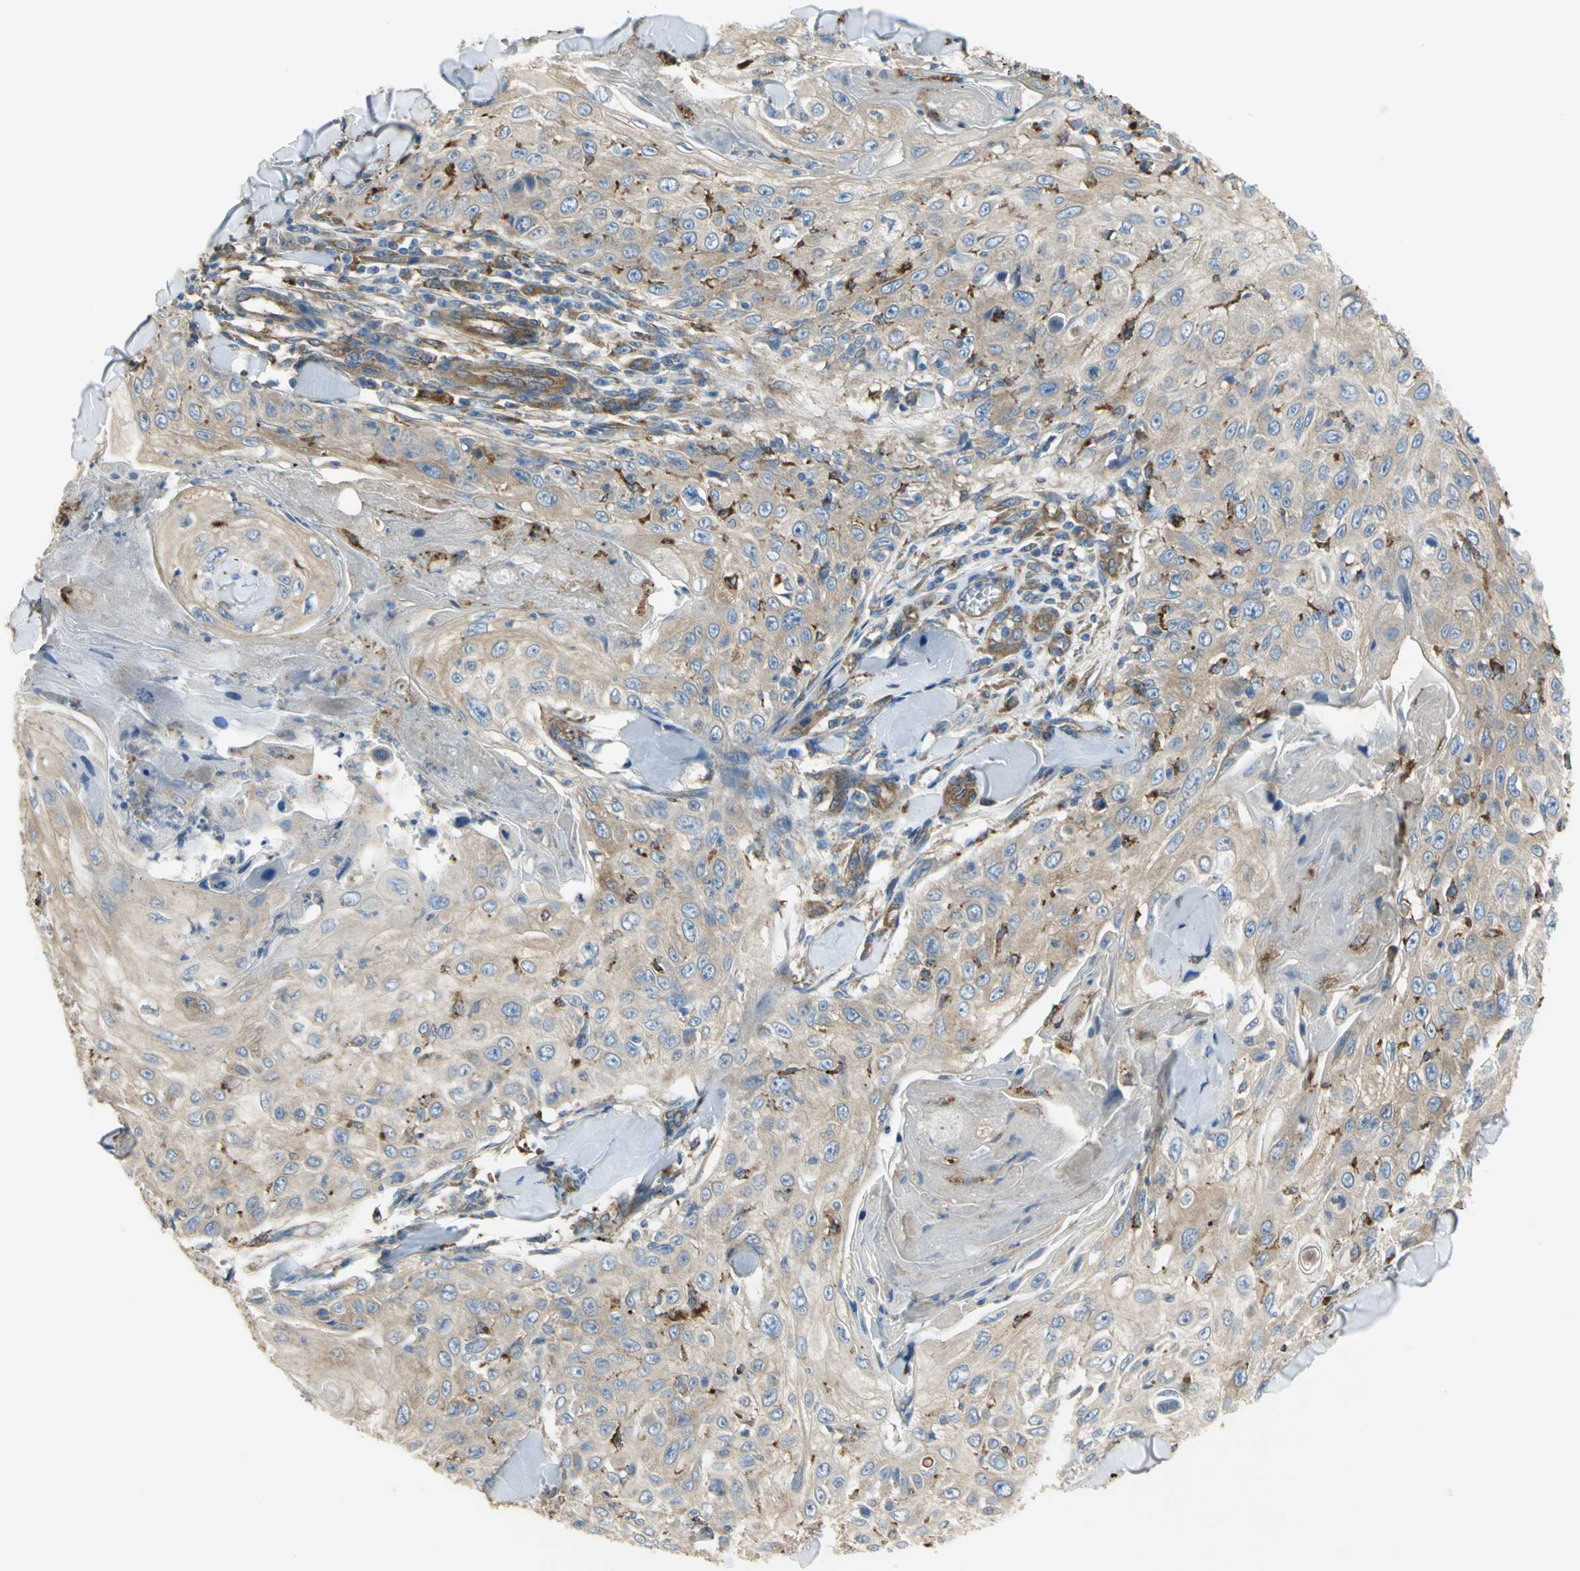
{"staining": {"intensity": "weak", "quantity": "25%-75%", "location": "cytoplasmic/membranous"}, "tissue": "skin cancer", "cell_type": "Tumor cells", "image_type": "cancer", "snomed": [{"axis": "morphology", "description": "Squamous cell carcinoma, NOS"}, {"axis": "topography", "description": "Skin"}], "caption": "Skin squamous cell carcinoma tissue reveals weak cytoplasmic/membranous expression in approximately 25%-75% of tumor cells, visualized by immunohistochemistry. Nuclei are stained in blue.", "gene": "DIAPH2", "patient": {"sex": "male", "age": 86}}